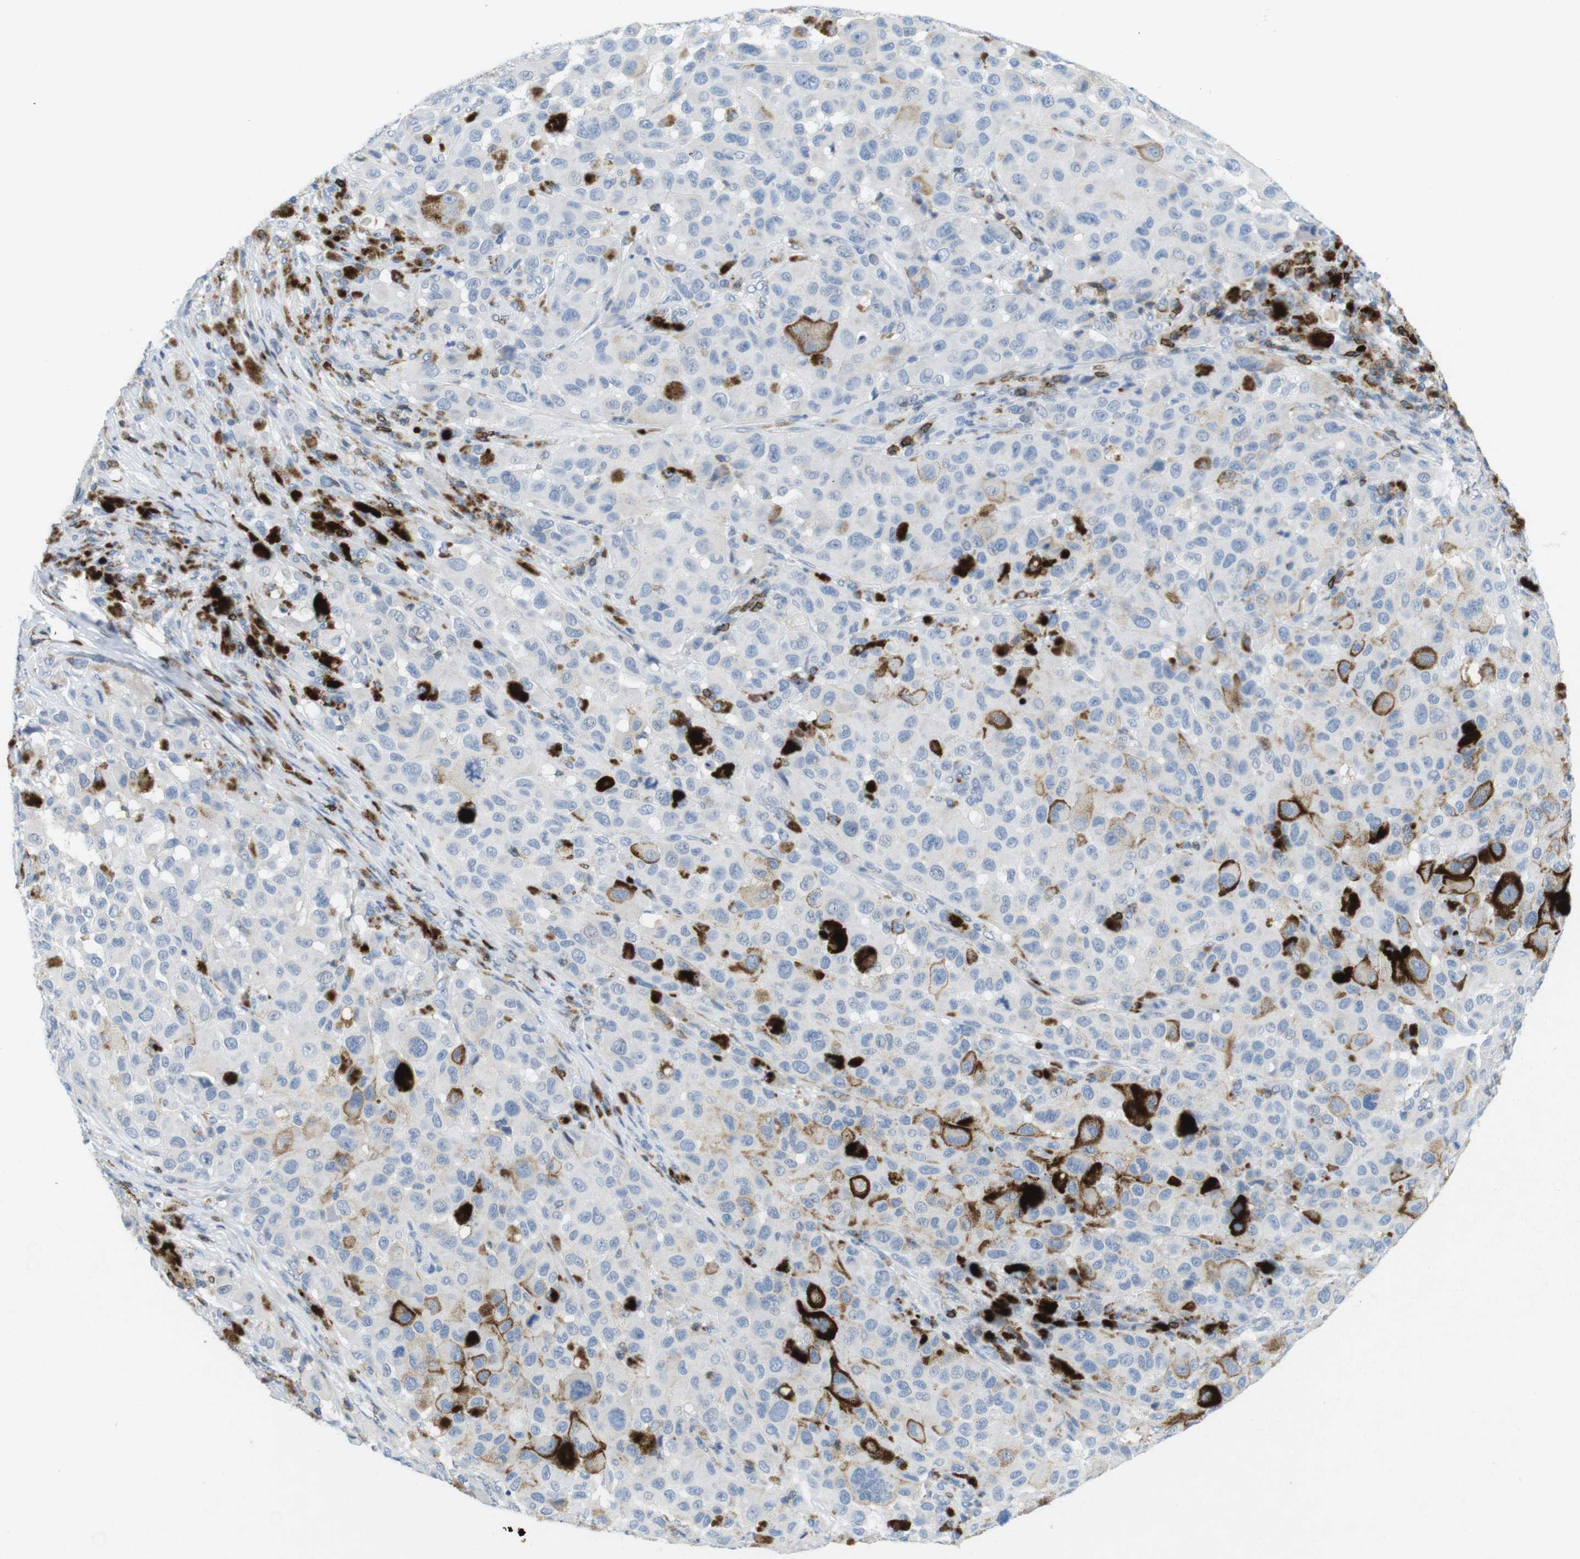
{"staining": {"intensity": "negative", "quantity": "none", "location": "none"}, "tissue": "melanoma", "cell_type": "Tumor cells", "image_type": "cancer", "snomed": [{"axis": "morphology", "description": "Malignant melanoma, NOS"}, {"axis": "topography", "description": "Skin"}], "caption": "Tumor cells are negative for protein expression in human malignant melanoma.", "gene": "CD5", "patient": {"sex": "male", "age": 96}}